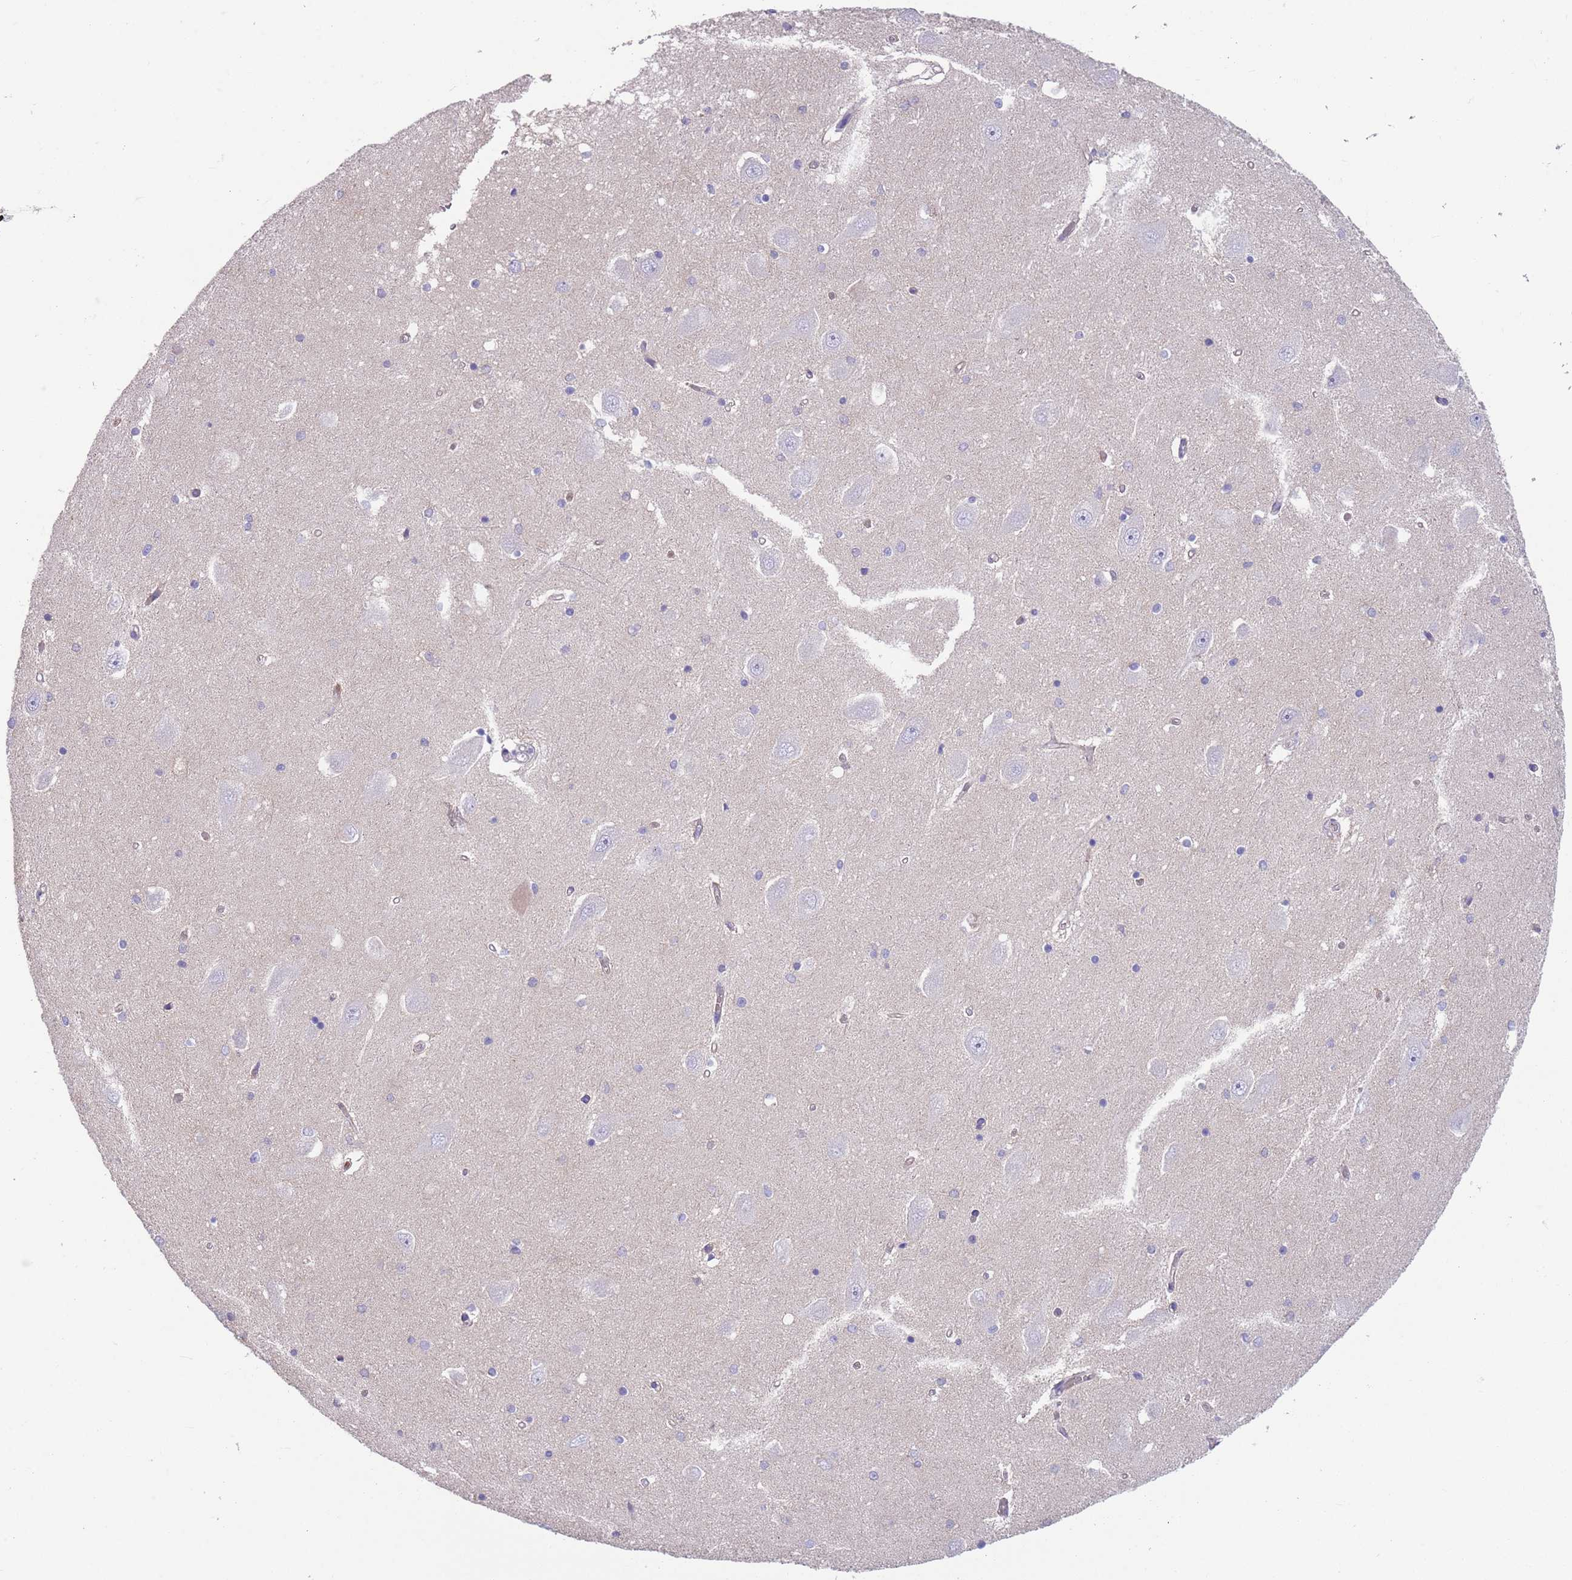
{"staining": {"intensity": "negative", "quantity": "none", "location": "none"}, "tissue": "hippocampus", "cell_type": "Glial cells", "image_type": "normal", "snomed": [{"axis": "morphology", "description": "Normal tissue, NOS"}, {"axis": "topography", "description": "Hippocampus"}], "caption": "Immunohistochemical staining of benign human hippocampus shows no significant positivity in glial cells. (Immunohistochemistry, brightfield microscopy, high magnification).", "gene": "ZNF14", "patient": {"sex": "male", "age": 45}}